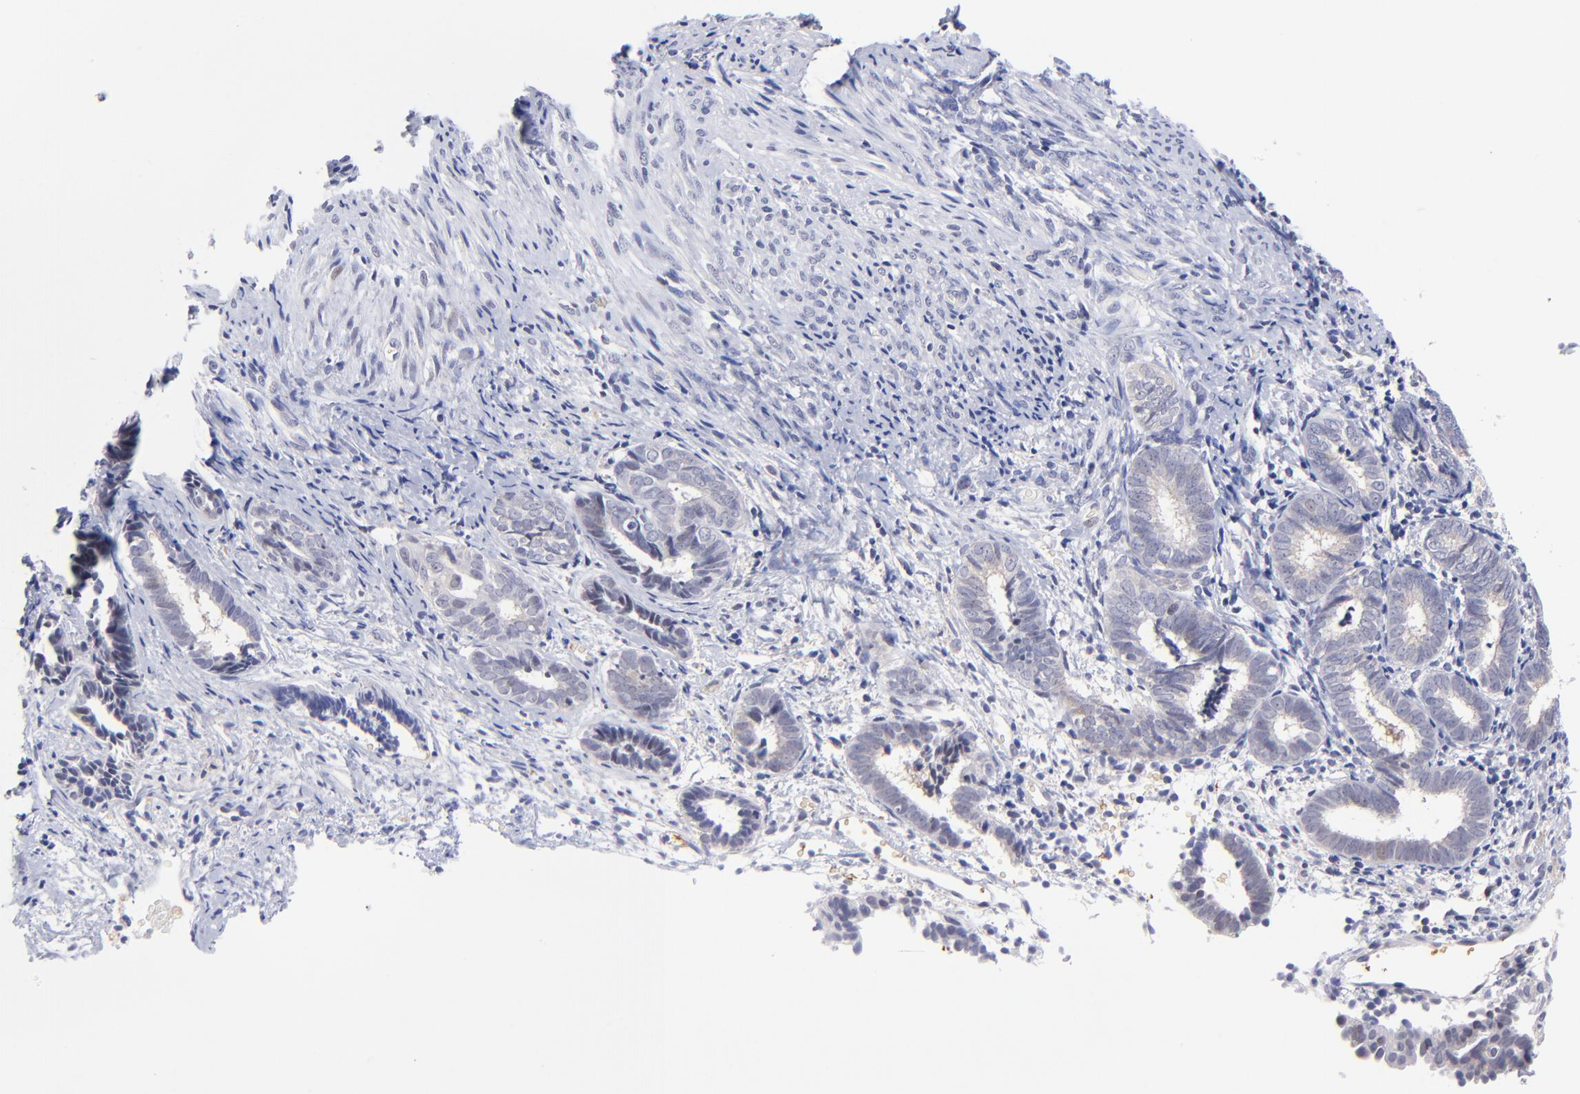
{"staining": {"intensity": "negative", "quantity": "none", "location": "none"}, "tissue": "endometrium", "cell_type": "Cells in endometrial stroma", "image_type": "normal", "snomed": [{"axis": "morphology", "description": "Normal tissue, NOS"}, {"axis": "topography", "description": "Smooth muscle"}, {"axis": "topography", "description": "Endometrium"}], "caption": "Protein analysis of unremarkable endometrium displays no significant positivity in cells in endometrial stroma.", "gene": "ZNF155", "patient": {"sex": "female", "age": 57}}